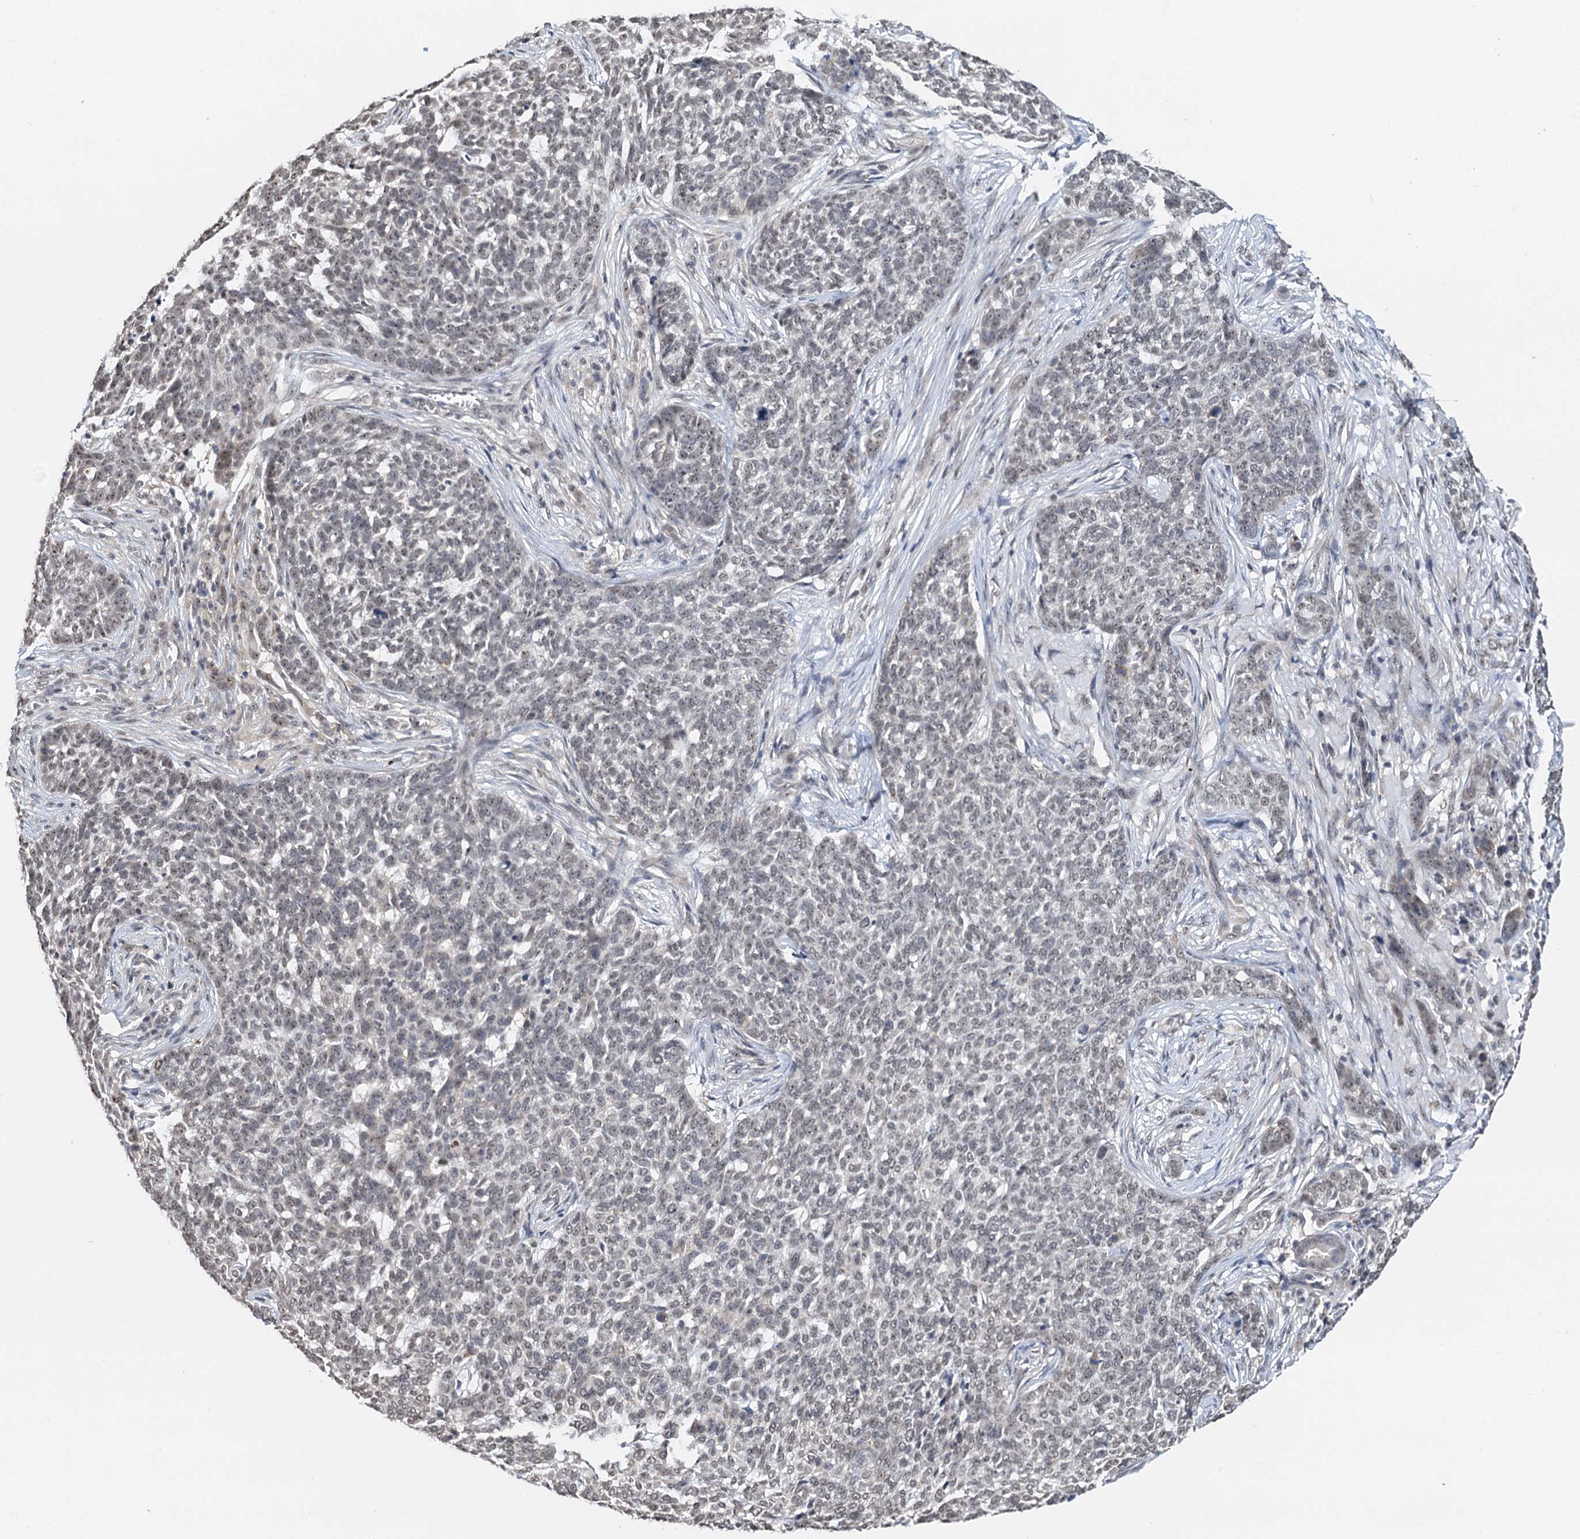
{"staining": {"intensity": "negative", "quantity": "none", "location": "none"}, "tissue": "skin cancer", "cell_type": "Tumor cells", "image_type": "cancer", "snomed": [{"axis": "morphology", "description": "Basal cell carcinoma"}, {"axis": "topography", "description": "Skin"}], "caption": "Basal cell carcinoma (skin) stained for a protein using immunohistochemistry shows no expression tumor cells.", "gene": "NAT10", "patient": {"sex": "male", "age": 85}}